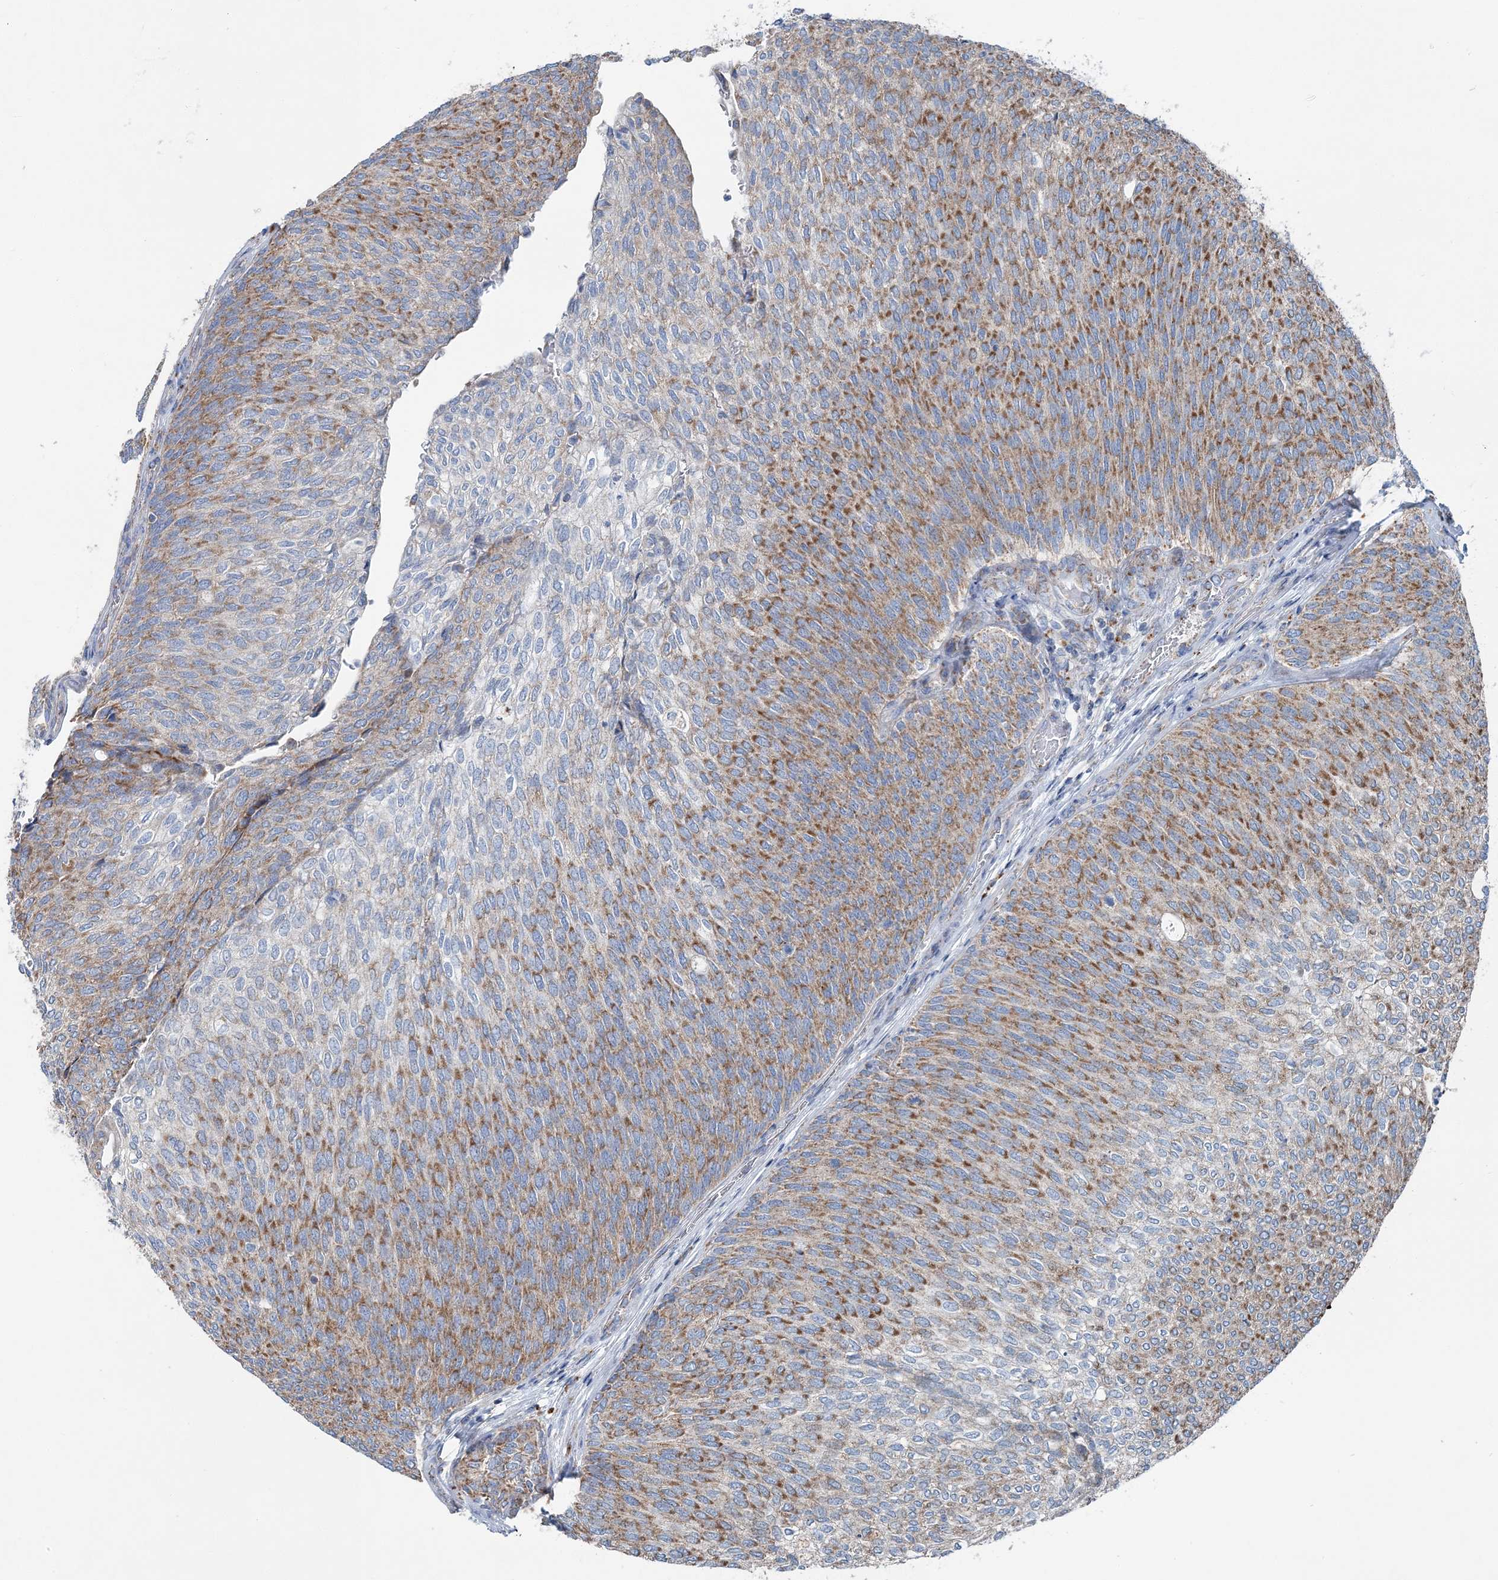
{"staining": {"intensity": "moderate", "quantity": ">75%", "location": "cytoplasmic/membranous"}, "tissue": "urothelial cancer", "cell_type": "Tumor cells", "image_type": "cancer", "snomed": [{"axis": "morphology", "description": "Urothelial carcinoma, Low grade"}, {"axis": "topography", "description": "Urinary bladder"}], "caption": "Immunohistochemical staining of urothelial carcinoma (low-grade) exhibits medium levels of moderate cytoplasmic/membranous expression in approximately >75% of tumor cells. Nuclei are stained in blue.", "gene": "SPAG16", "patient": {"sex": "female", "age": 79}}